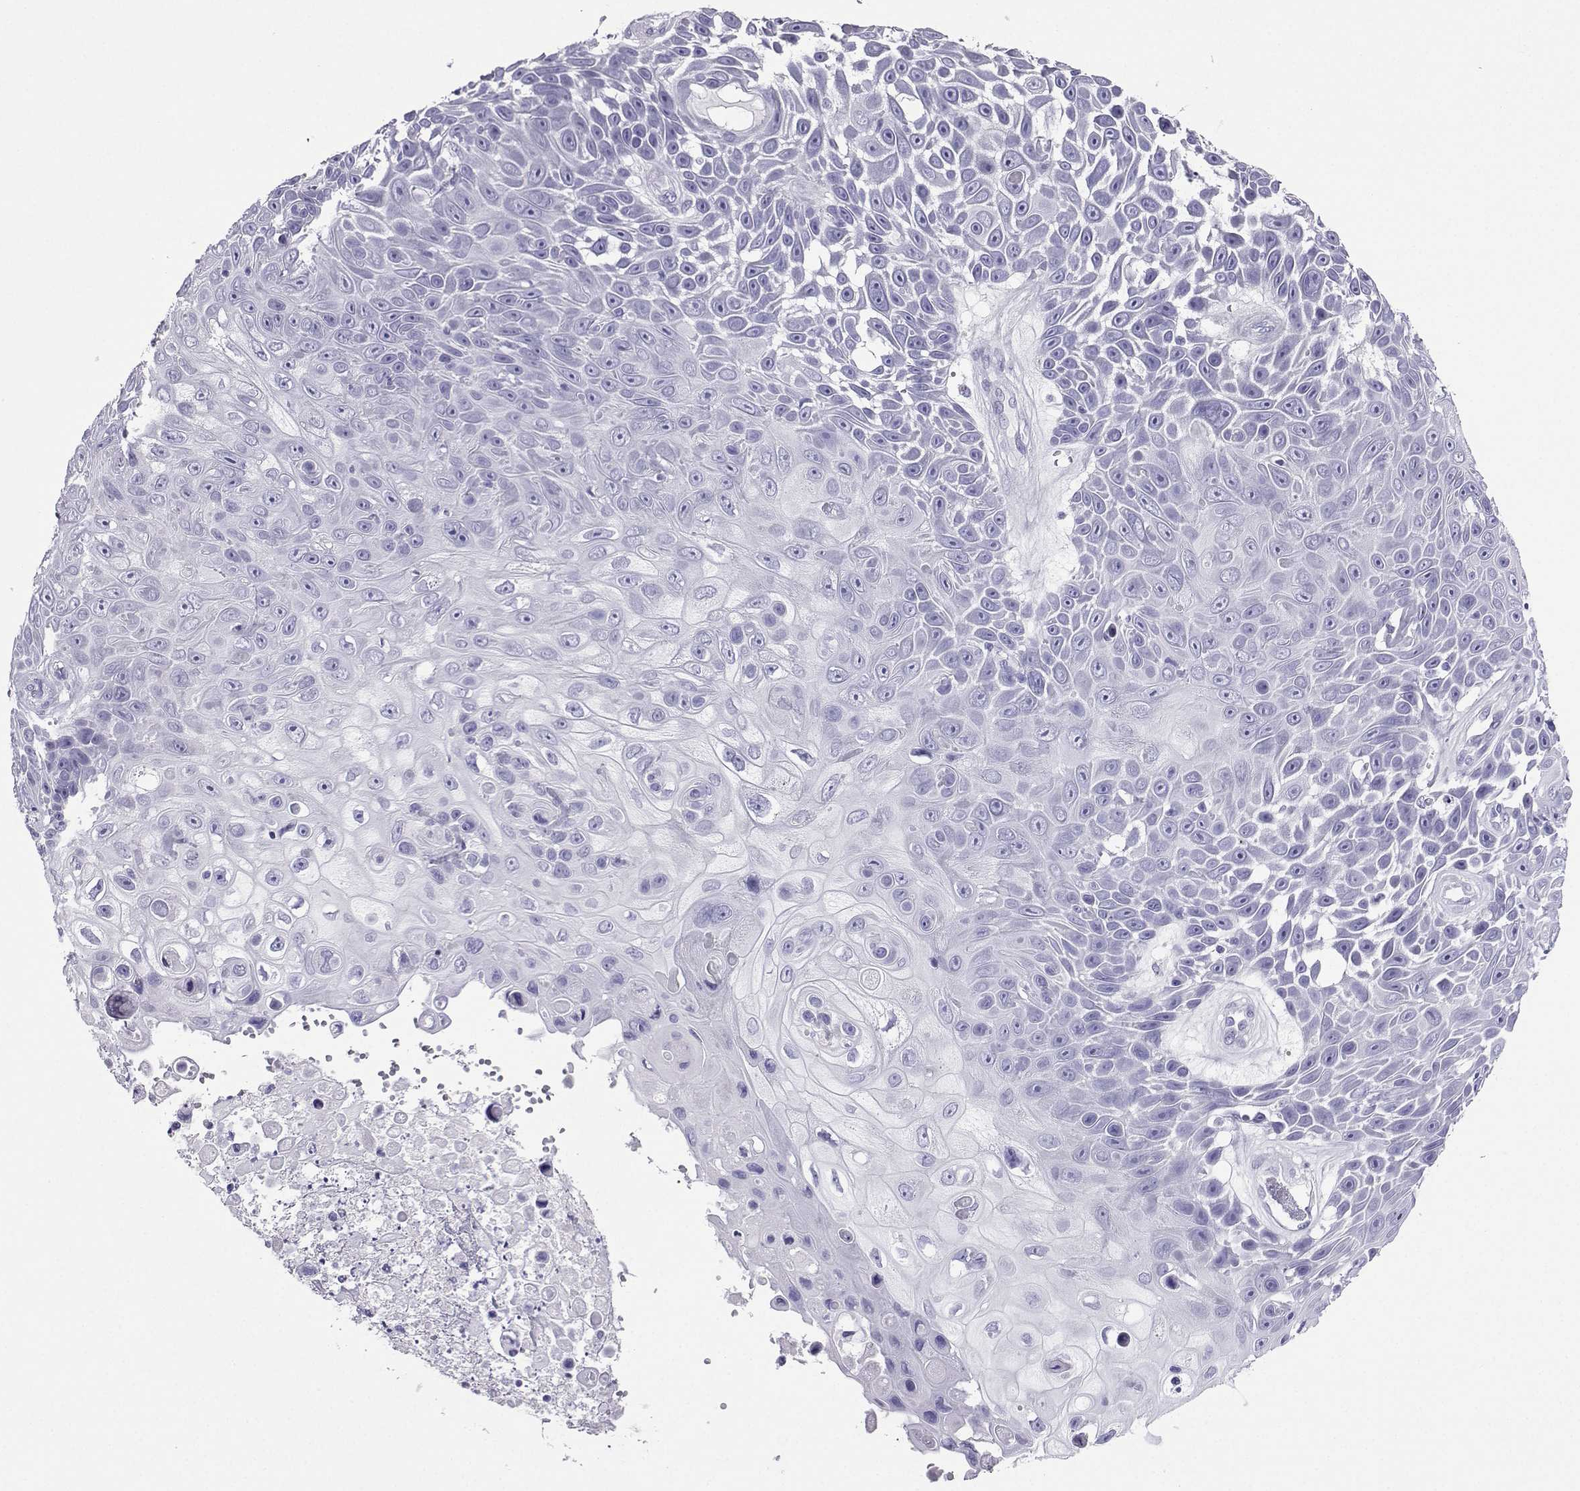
{"staining": {"intensity": "negative", "quantity": "none", "location": "none"}, "tissue": "skin cancer", "cell_type": "Tumor cells", "image_type": "cancer", "snomed": [{"axis": "morphology", "description": "Squamous cell carcinoma, NOS"}, {"axis": "topography", "description": "Skin"}], "caption": "Immunohistochemical staining of human skin cancer displays no significant expression in tumor cells.", "gene": "CD109", "patient": {"sex": "male", "age": 82}}